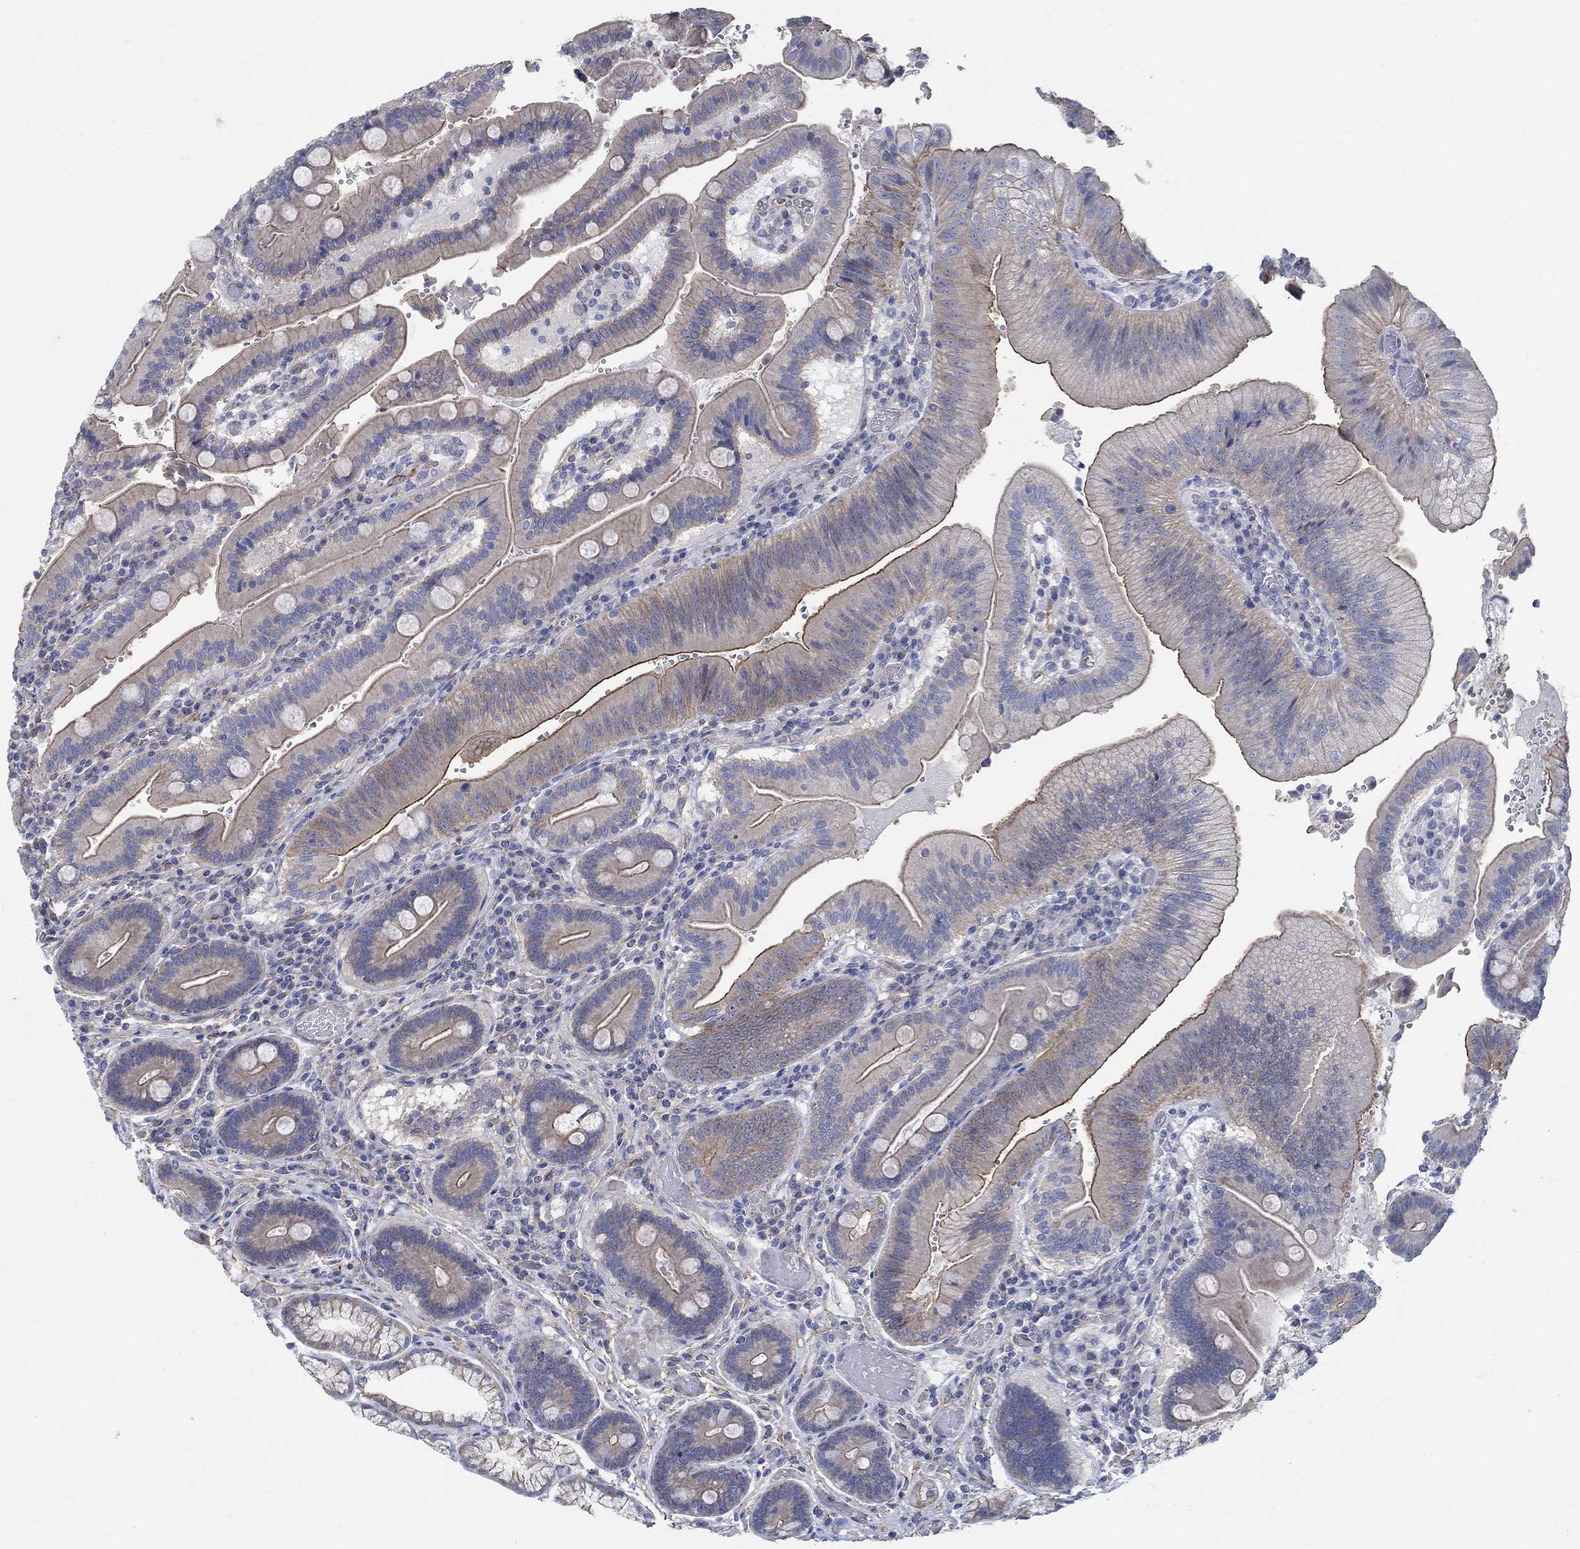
{"staining": {"intensity": "strong", "quantity": "<25%", "location": "cytoplasmic/membranous"}, "tissue": "duodenum", "cell_type": "Glandular cells", "image_type": "normal", "snomed": [{"axis": "morphology", "description": "Normal tissue, NOS"}, {"axis": "topography", "description": "Duodenum"}], "caption": "Duodenum was stained to show a protein in brown. There is medium levels of strong cytoplasmic/membranous positivity in approximately <25% of glandular cells. (Brightfield microscopy of DAB IHC at high magnification).", "gene": "TMEM198", "patient": {"sex": "female", "age": 62}}